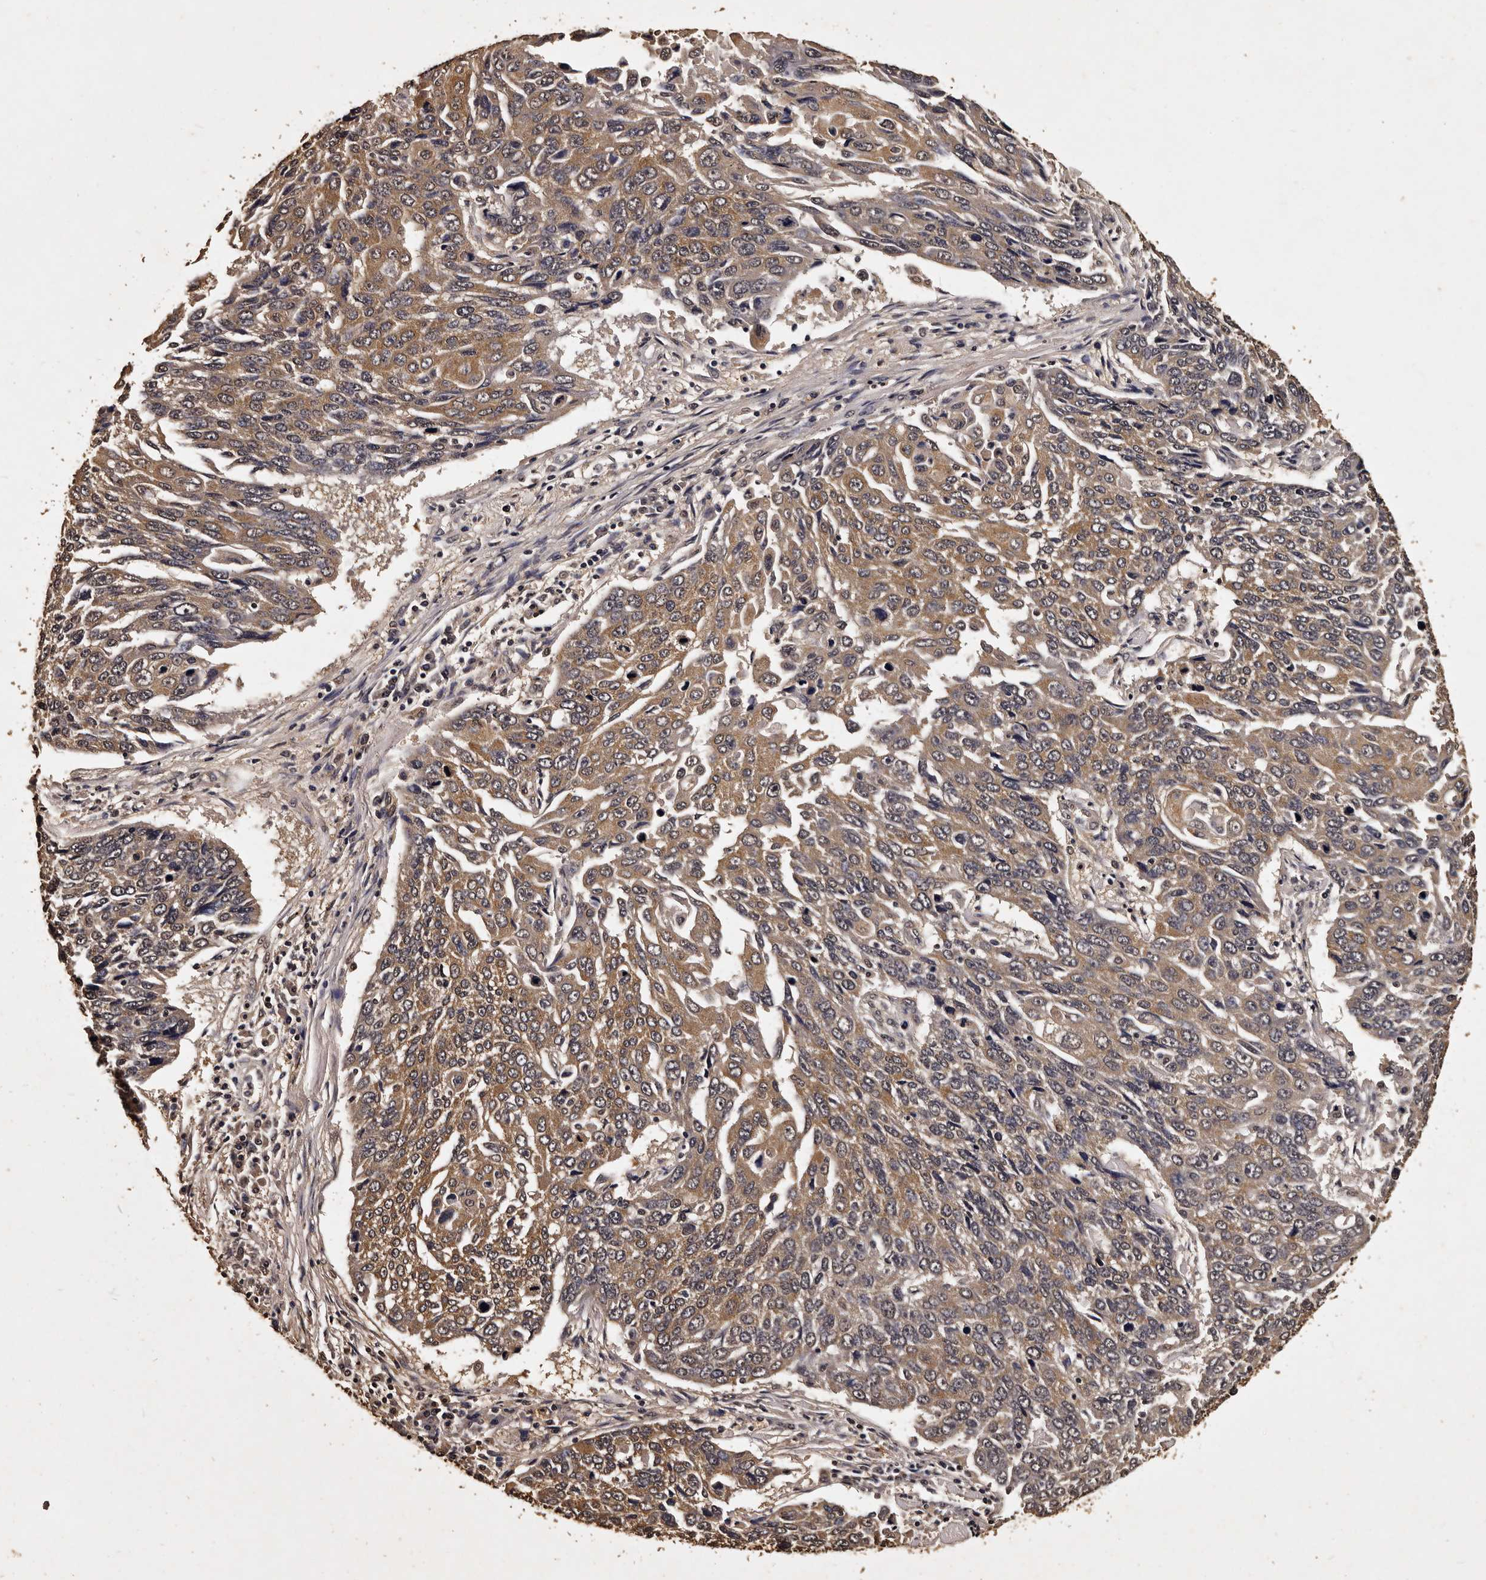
{"staining": {"intensity": "moderate", "quantity": "25%-75%", "location": "cytoplasmic/membranous"}, "tissue": "lung cancer", "cell_type": "Tumor cells", "image_type": "cancer", "snomed": [{"axis": "morphology", "description": "Squamous cell carcinoma, NOS"}, {"axis": "topography", "description": "Lung"}], "caption": "Lung cancer was stained to show a protein in brown. There is medium levels of moderate cytoplasmic/membranous positivity in approximately 25%-75% of tumor cells.", "gene": "PARS2", "patient": {"sex": "male", "age": 66}}